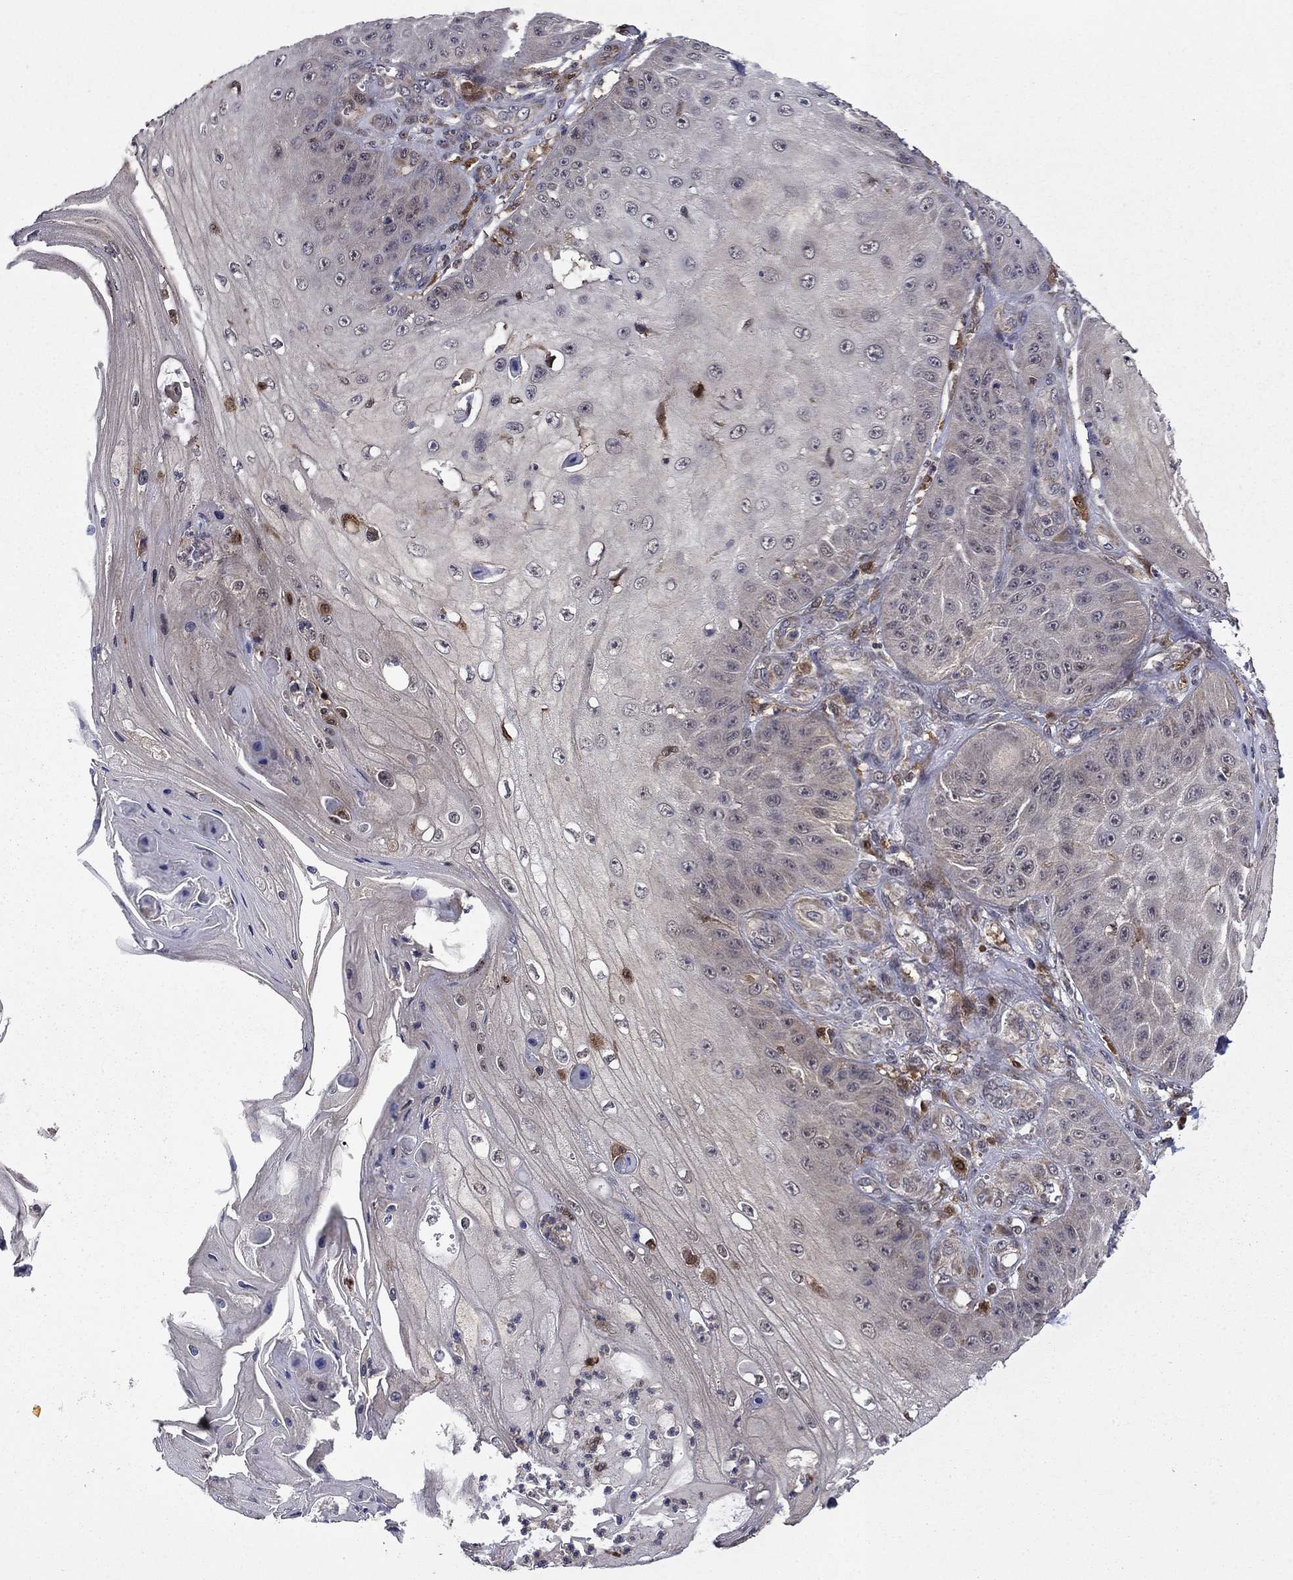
{"staining": {"intensity": "negative", "quantity": "none", "location": "none"}, "tissue": "skin cancer", "cell_type": "Tumor cells", "image_type": "cancer", "snomed": [{"axis": "morphology", "description": "Squamous cell carcinoma, NOS"}, {"axis": "topography", "description": "Skin"}], "caption": "Histopathology image shows no significant protein staining in tumor cells of skin cancer.", "gene": "TPMT", "patient": {"sex": "male", "age": 70}}